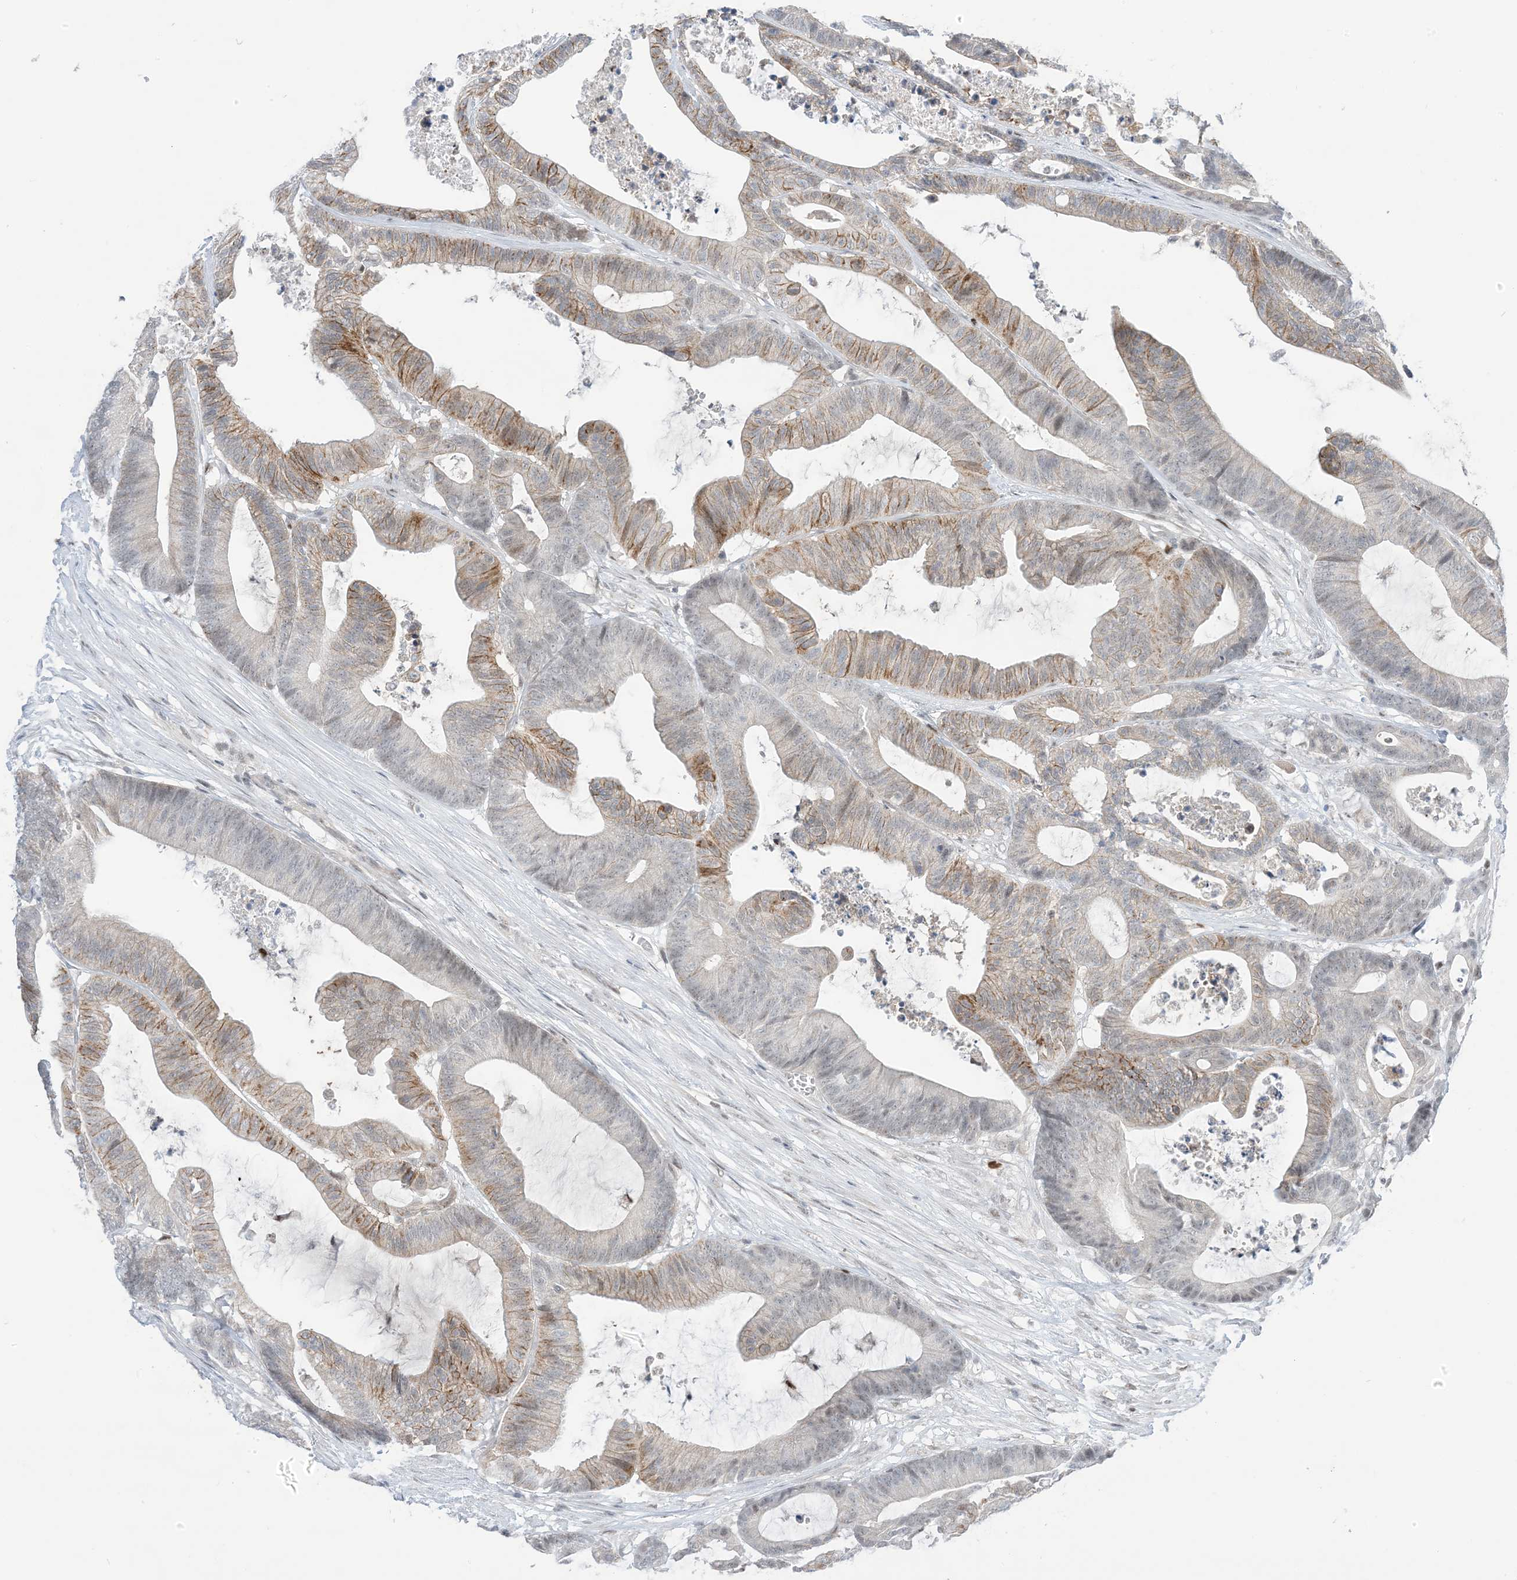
{"staining": {"intensity": "moderate", "quantity": "<25%", "location": "cytoplasmic/membranous"}, "tissue": "colorectal cancer", "cell_type": "Tumor cells", "image_type": "cancer", "snomed": [{"axis": "morphology", "description": "Adenocarcinoma, NOS"}, {"axis": "topography", "description": "Colon"}], "caption": "There is low levels of moderate cytoplasmic/membranous expression in tumor cells of colorectal cancer, as demonstrated by immunohistochemical staining (brown color).", "gene": "TFPT", "patient": {"sex": "female", "age": 84}}